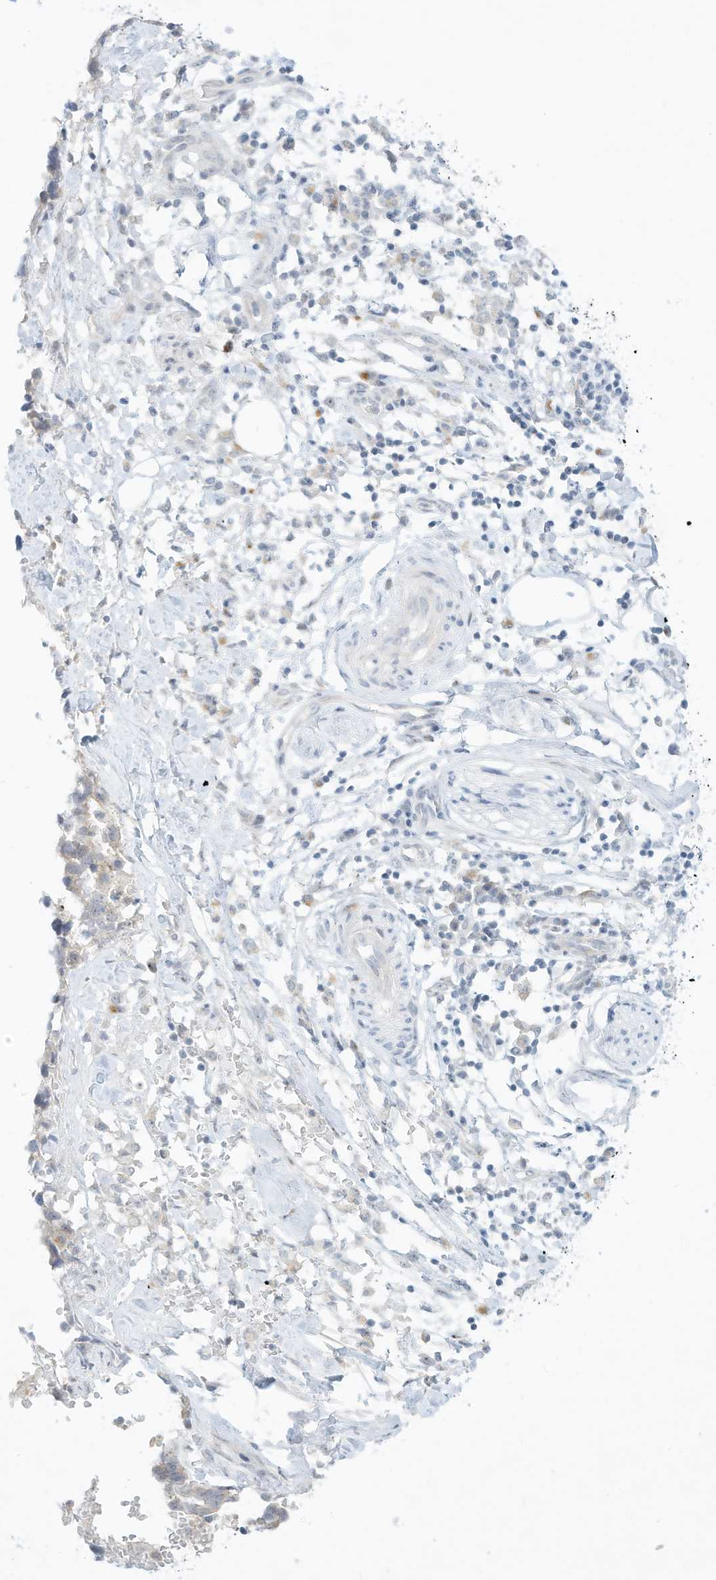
{"staining": {"intensity": "negative", "quantity": "none", "location": "none"}, "tissue": "ovarian cancer", "cell_type": "Tumor cells", "image_type": "cancer", "snomed": [{"axis": "morphology", "description": "Cystadenocarcinoma, serous, NOS"}, {"axis": "topography", "description": "Ovary"}], "caption": "Ovarian cancer (serous cystadenocarcinoma) stained for a protein using immunohistochemistry (IHC) reveals no expression tumor cells.", "gene": "PAK6", "patient": {"sex": "female", "age": 59}}